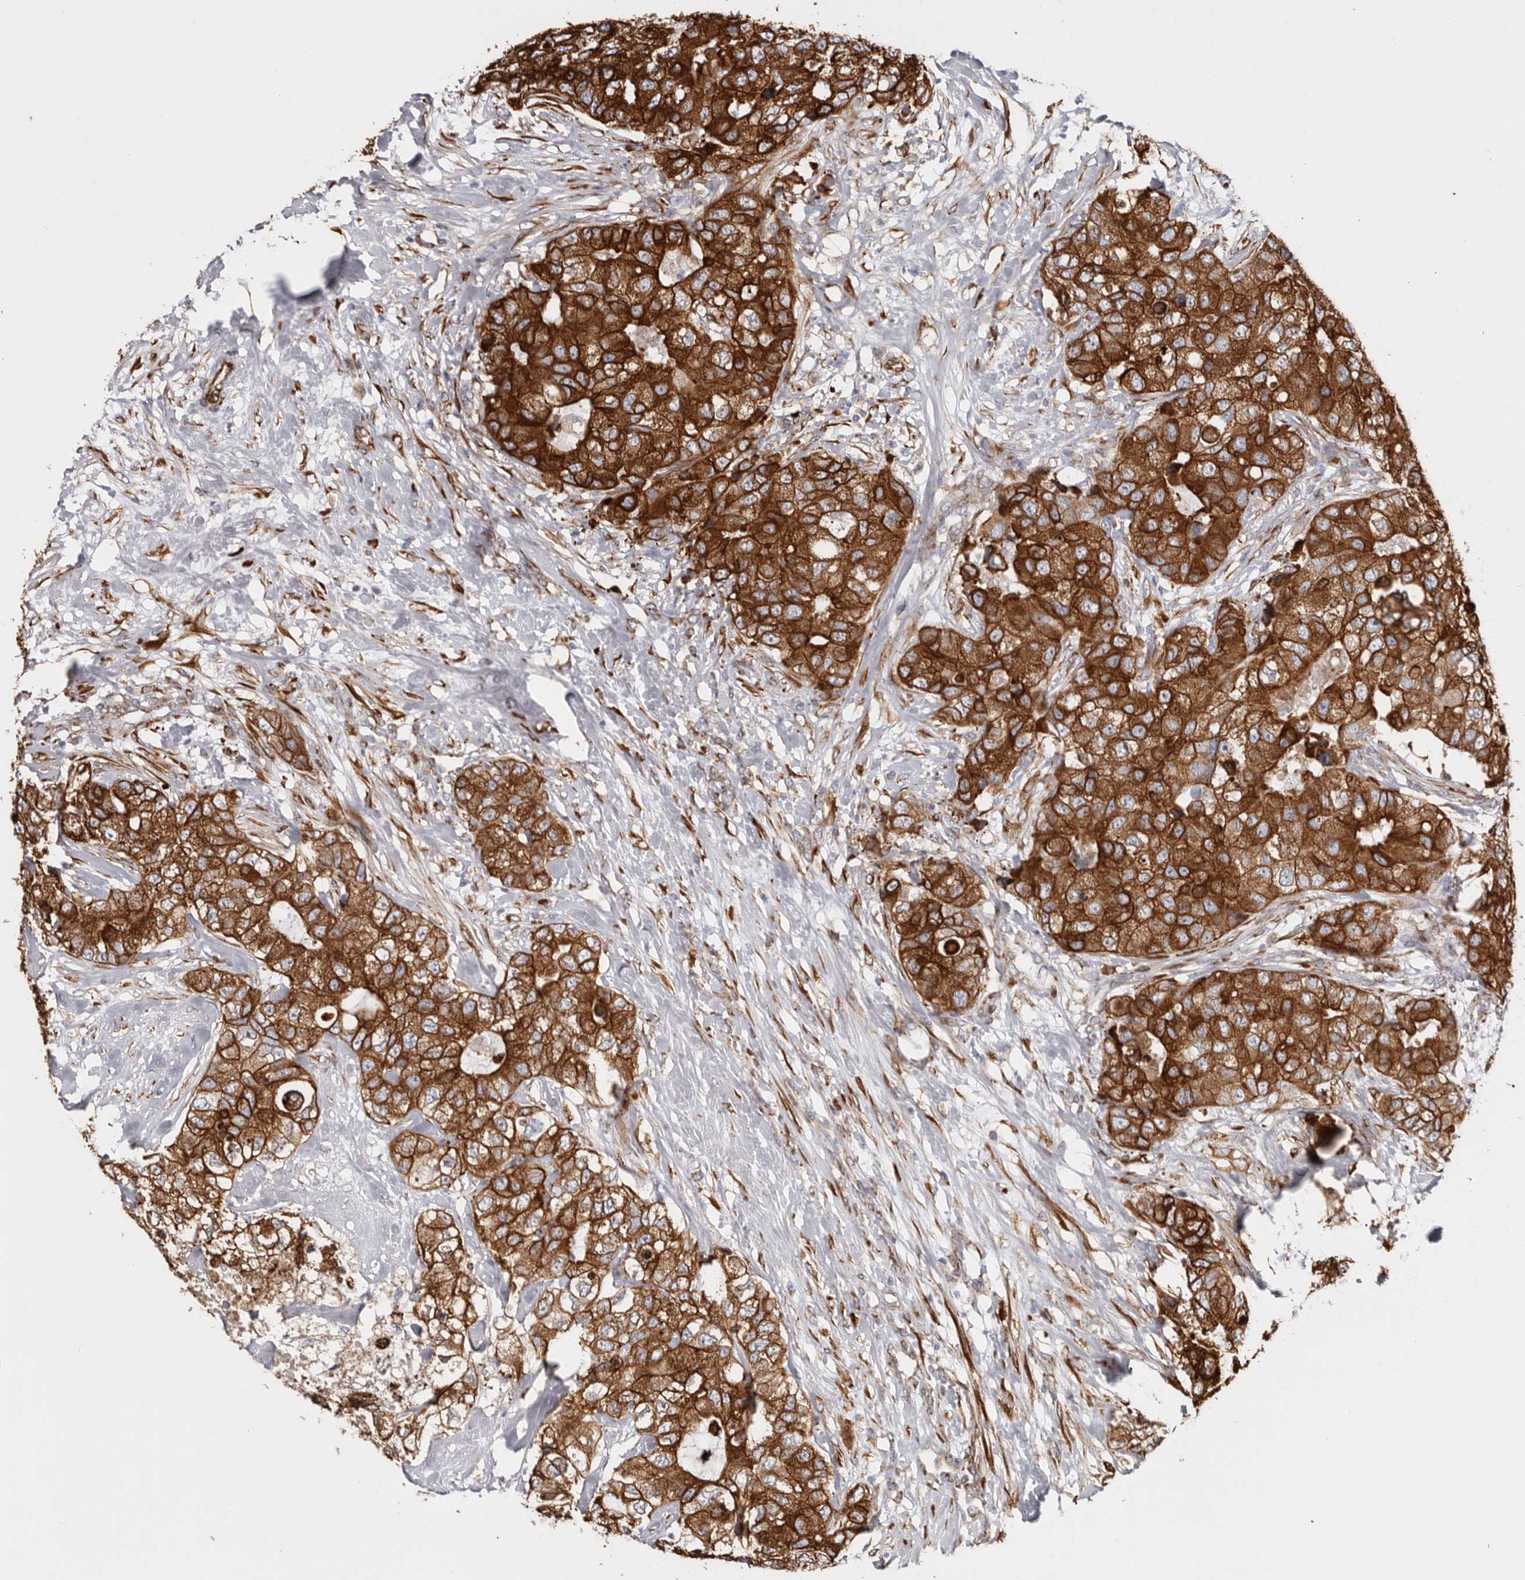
{"staining": {"intensity": "strong", "quantity": ">75%", "location": "cytoplasmic/membranous"}, "tissue": "breast cancer", "cell_type": "Tumor cells", "image_type": "cancer", "snomed": [{"axis": "morphology", "description": "Duct carcinoma"}, {"axis": "topography", "description": "Breast"}], "caption": "This is an image of immunohistochemistry (IHC) staining of breast cancer (intraductal carcinoma), which shows strong positivity in the cytoplasmic/membranous of tumor cells.", "gene": "SEMA3E", "patient": {"sex": "female", "age": 62}}